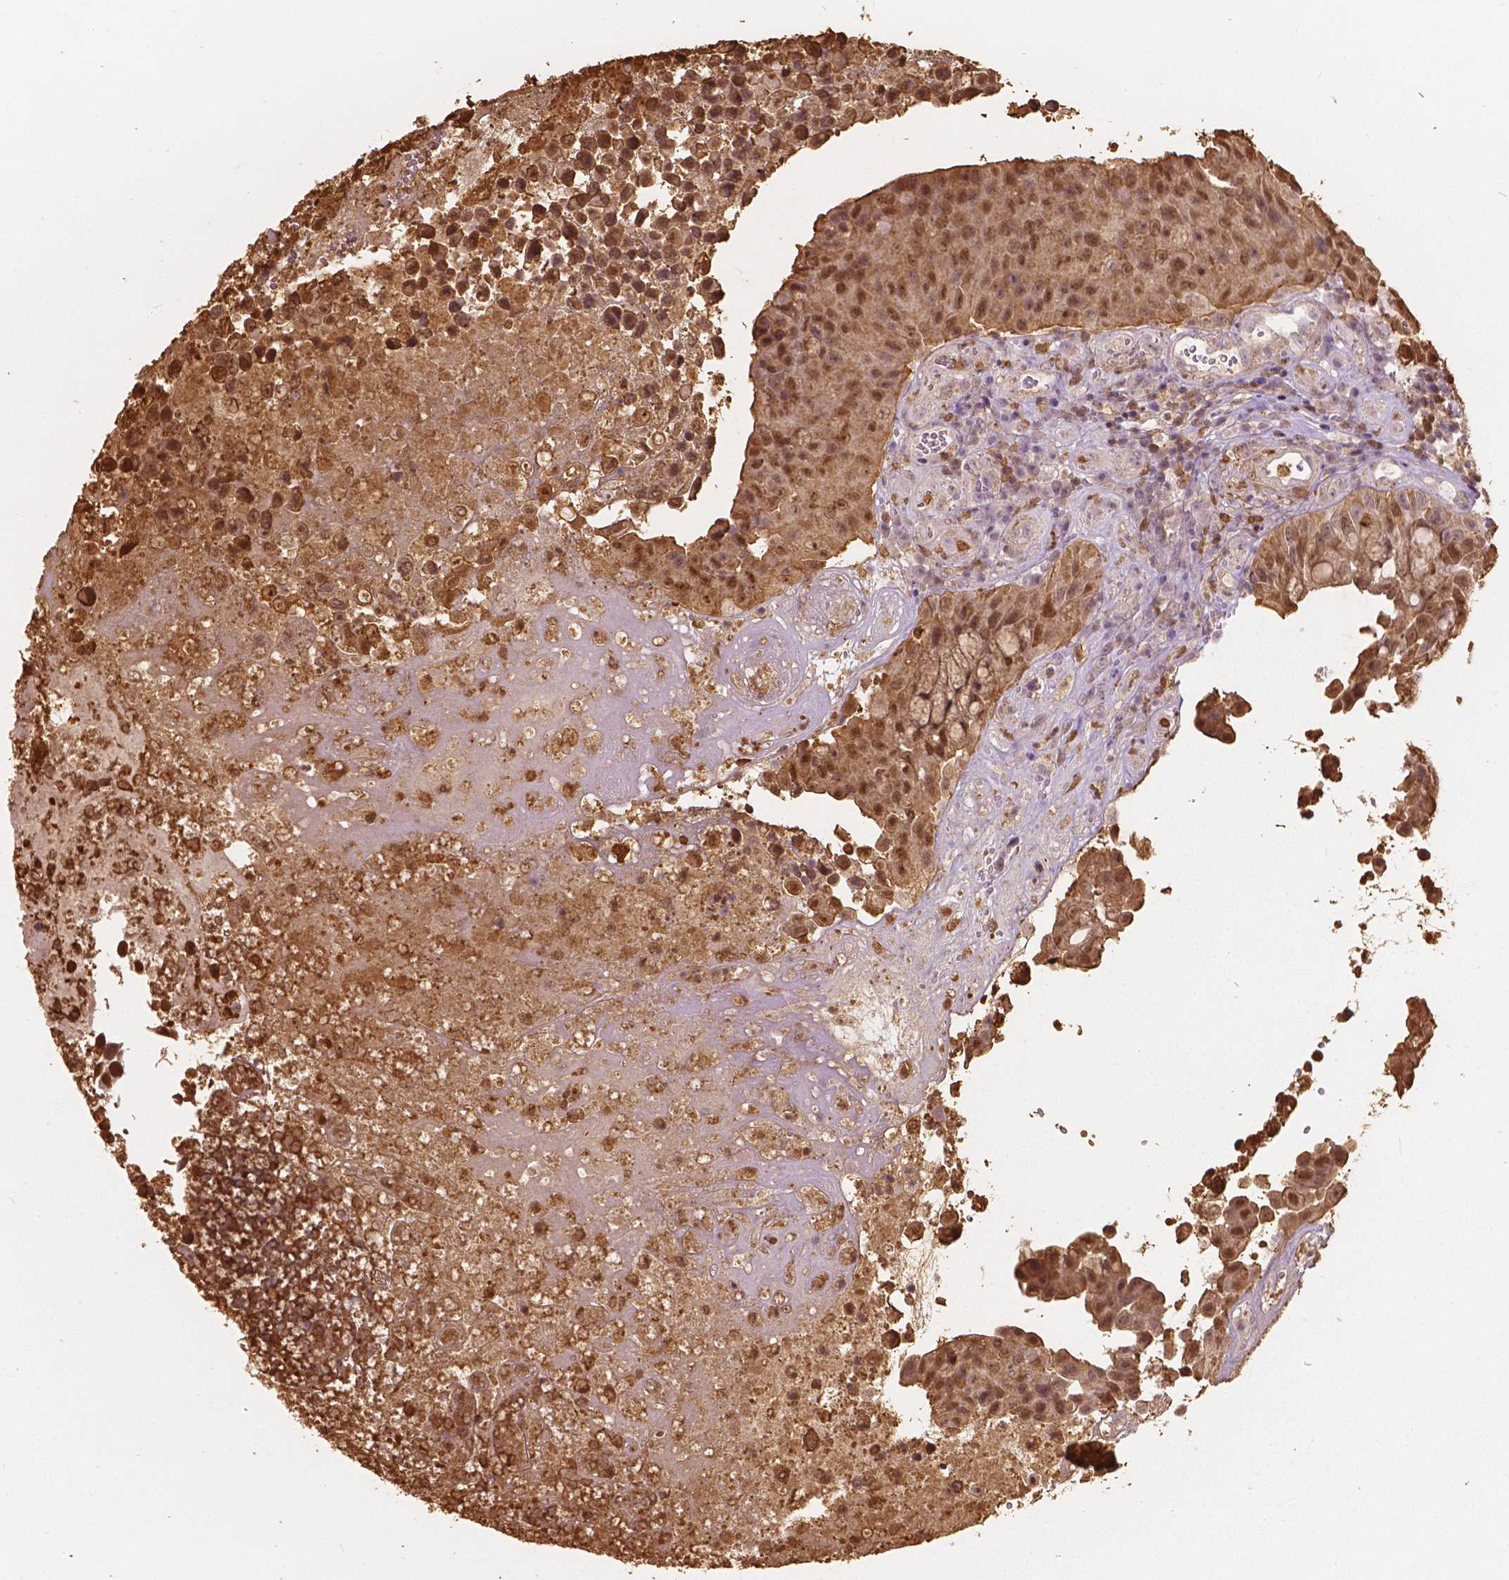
{"staining": {"intensity": "moderate", "quantity": ">75%", "location": "cytoplasmic/membranous,nuclear"}, "tissue": "urothelial cancer", "cell_type": "Tumor cells", "image_type": "cancer", "snomed": [{"axis": "morphology", "description": "Urothelial carcinoma, Low grade"}, {"axis": "topography", "description": "Urinary bladder"}], "caption": "Protein expression by immunohistochemistry exhibits moderate cytoplasmic/membranous and nuclear staining in about >75% of tumor cells in urothelial cancer.", "gene": "S100A4", "patient": {"sex": "male", "age": 76}}